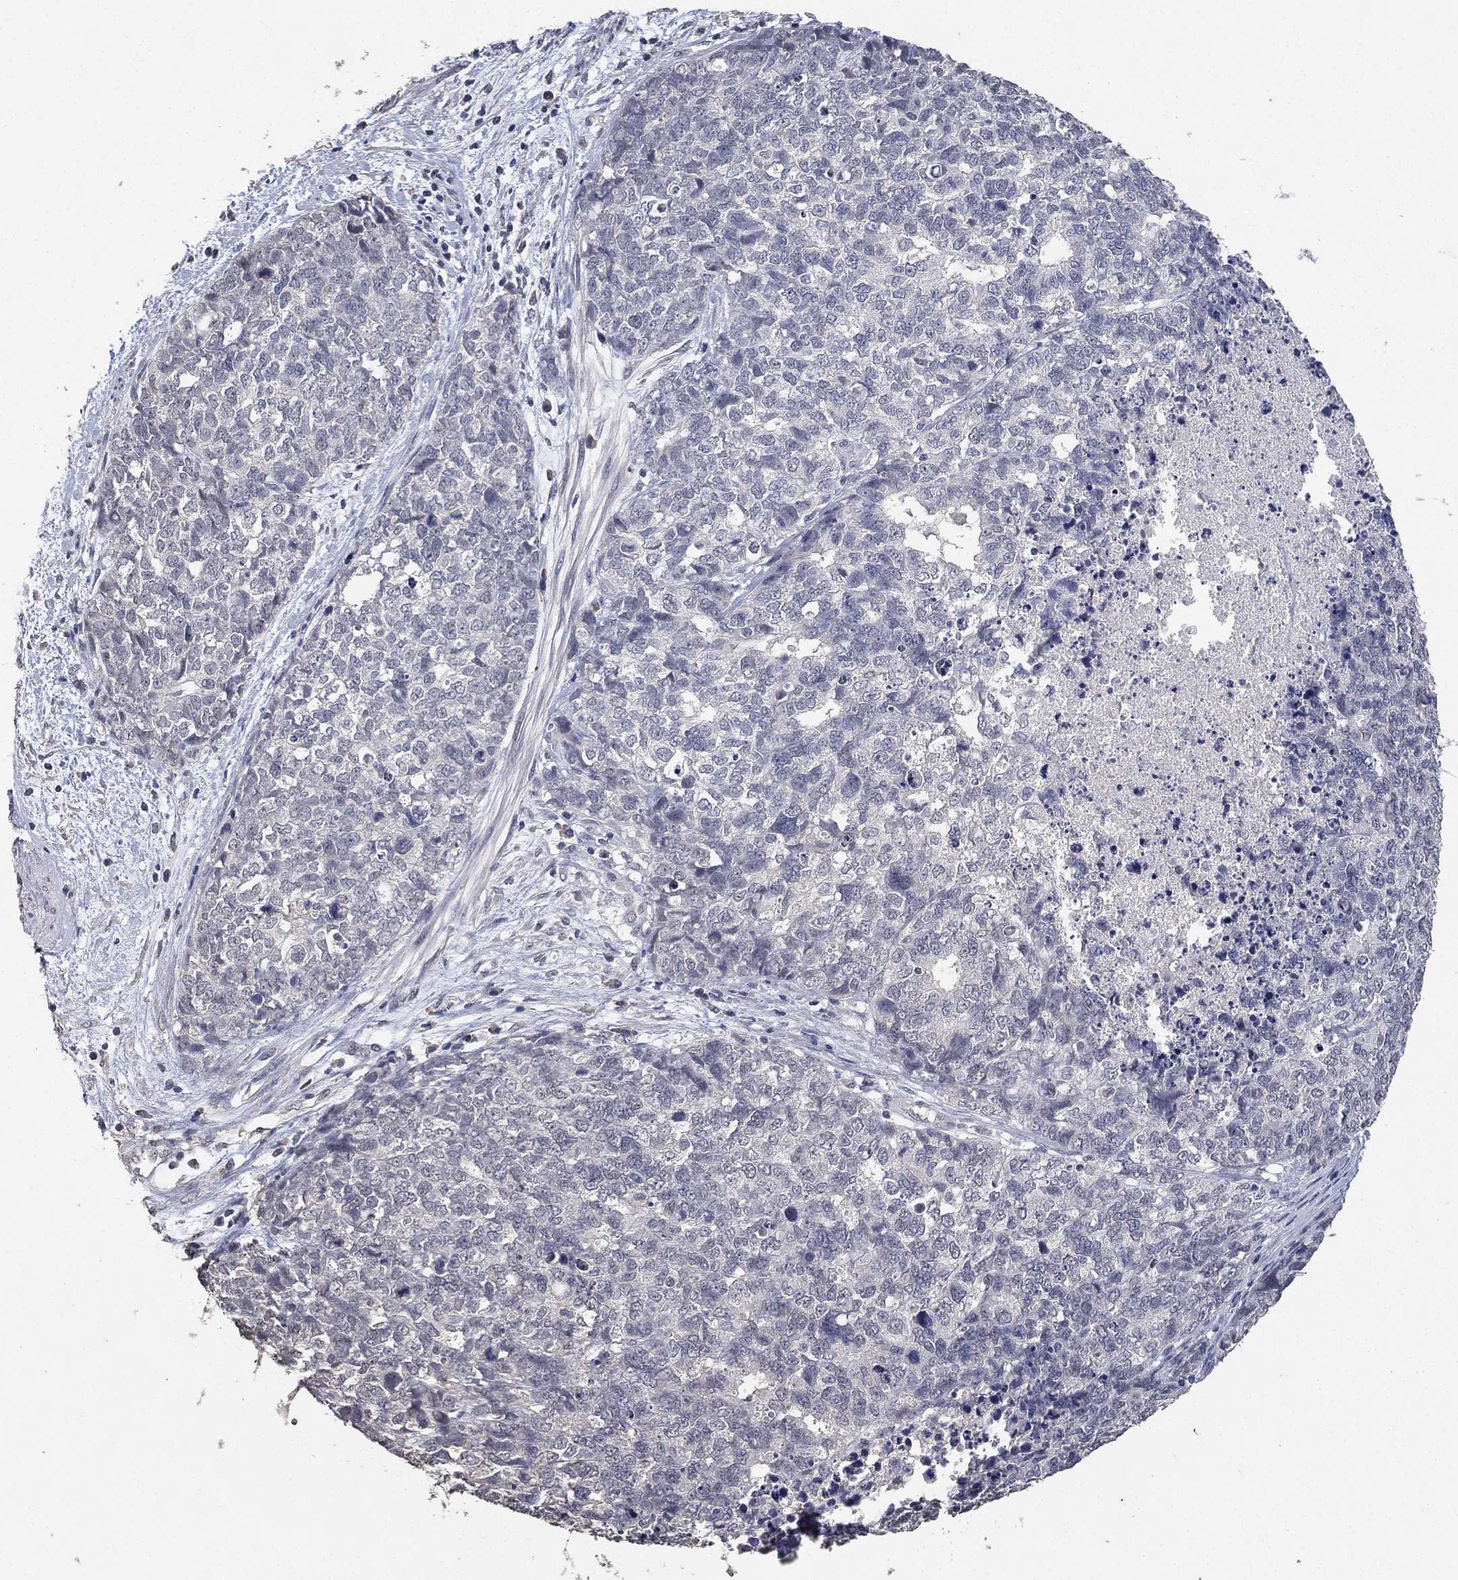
{"staining": {"intensity": "negative", "quantity": "none", "location": "none"}, "tissue": "cervical cancer", "cell_type": "Tumor cells", "image_type": "cancer", "snomed": [{"axis": "morphology", "description": "Squamous cell carcinoma, NOS"}, {"axis": "topography", "description": "Cervix"}], "caption": "Immunohistochemistry (IHC) photomicrograph of neoplastic tissue: human cervical squamous cell carcinoma stained with DAB (3,3'-diaminobenzidine) displays no significant protein staining in tumor cells.", "gene": "DSG1", "patient": {"sex": "female", "age": 63}}